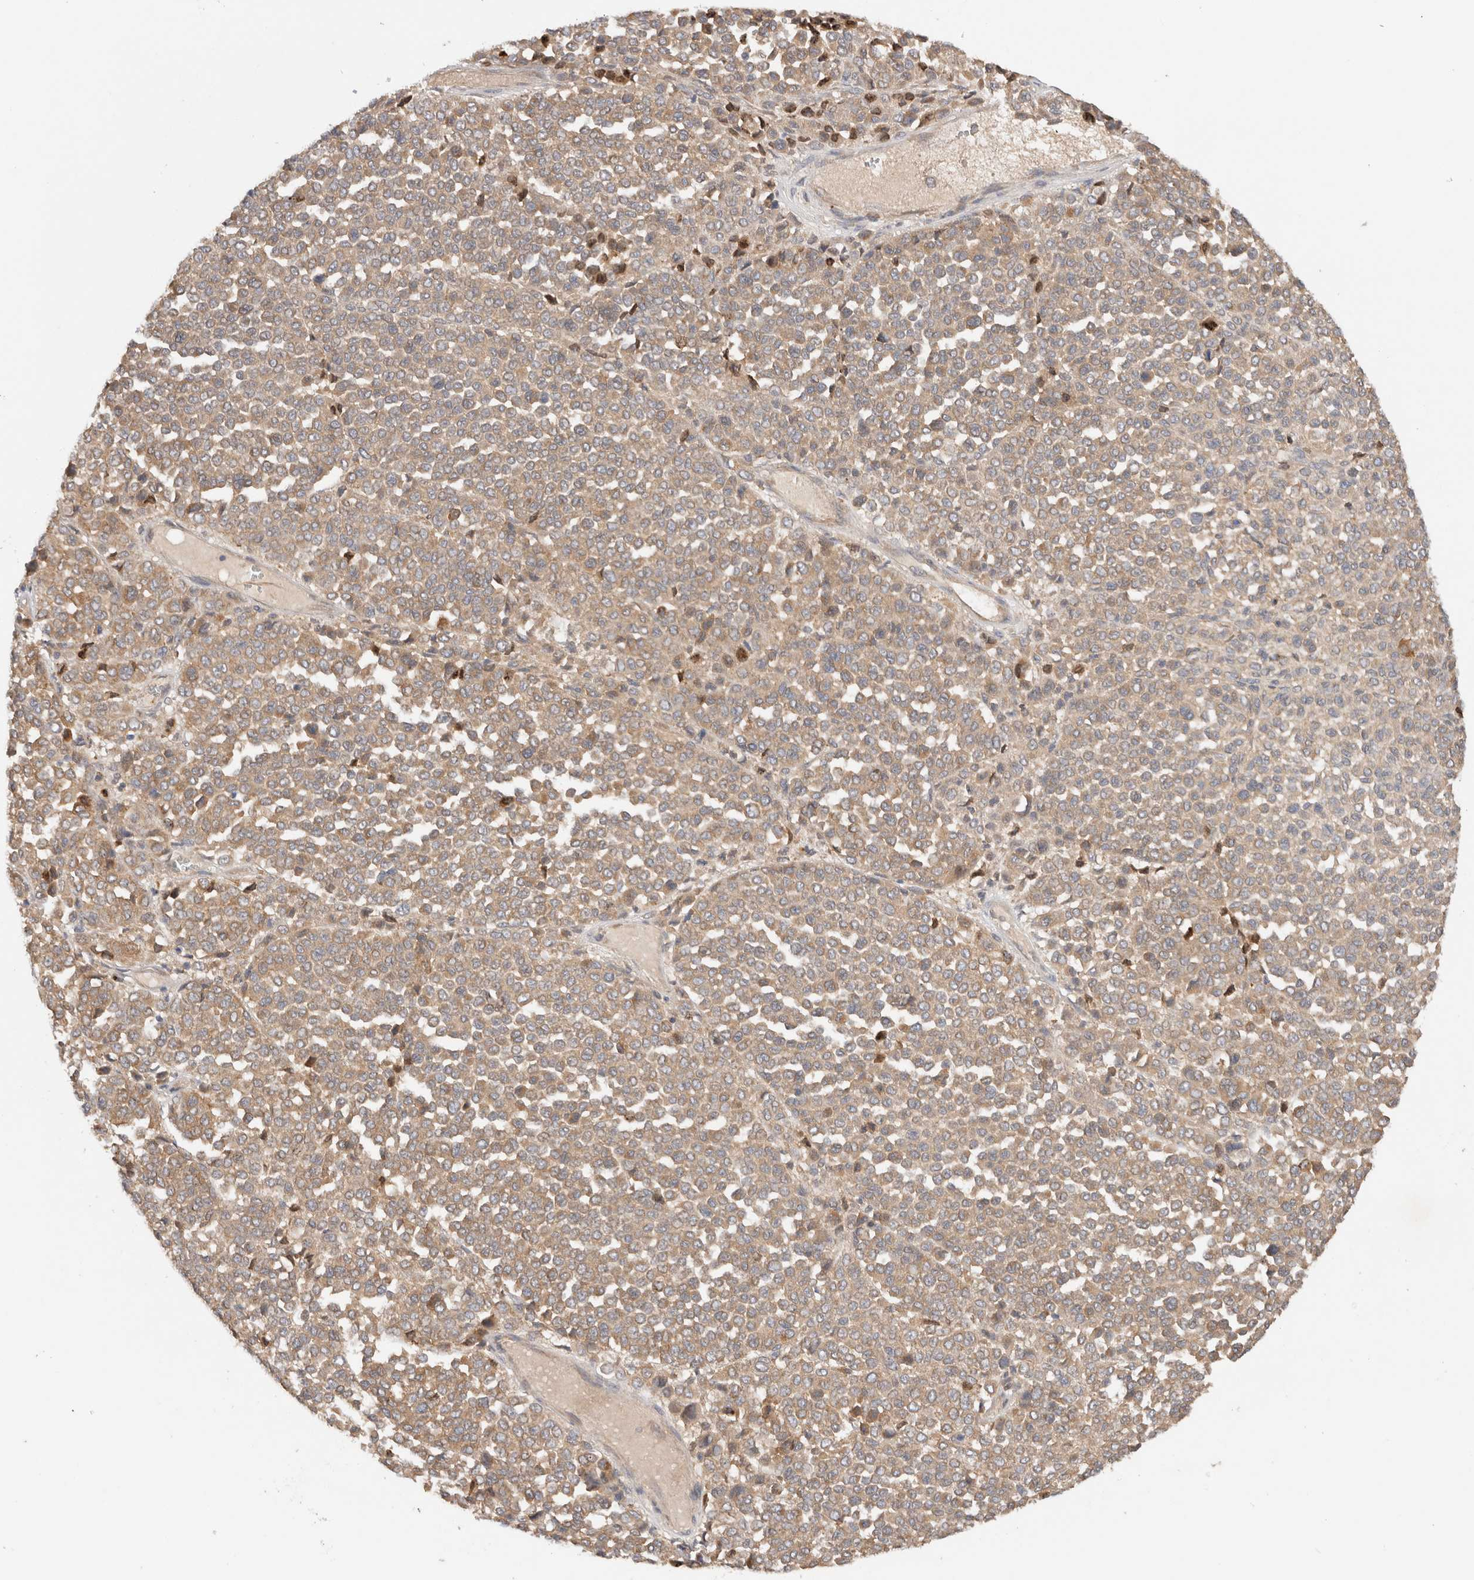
{"staining": {"intensity": "weak", "quantity": ">75%", "location": "cytoplasmic/membranous"}, "tissue": "melanoma", "cell_type": "Tumor cells", "image_type": "cancer", "snomed": [{"axis": "morphology", "description": "Malignant melanoma, Metastatic site"}, {"axis": "topography", "description": "Pancreas"}], "caption": "An image of human melanoma stained for a protein demonstrates weak cytoplasmic/membranous brown staining in tumor cells.", "gene": "SGK3", "patient": {"sex": "female", "age": 30}}